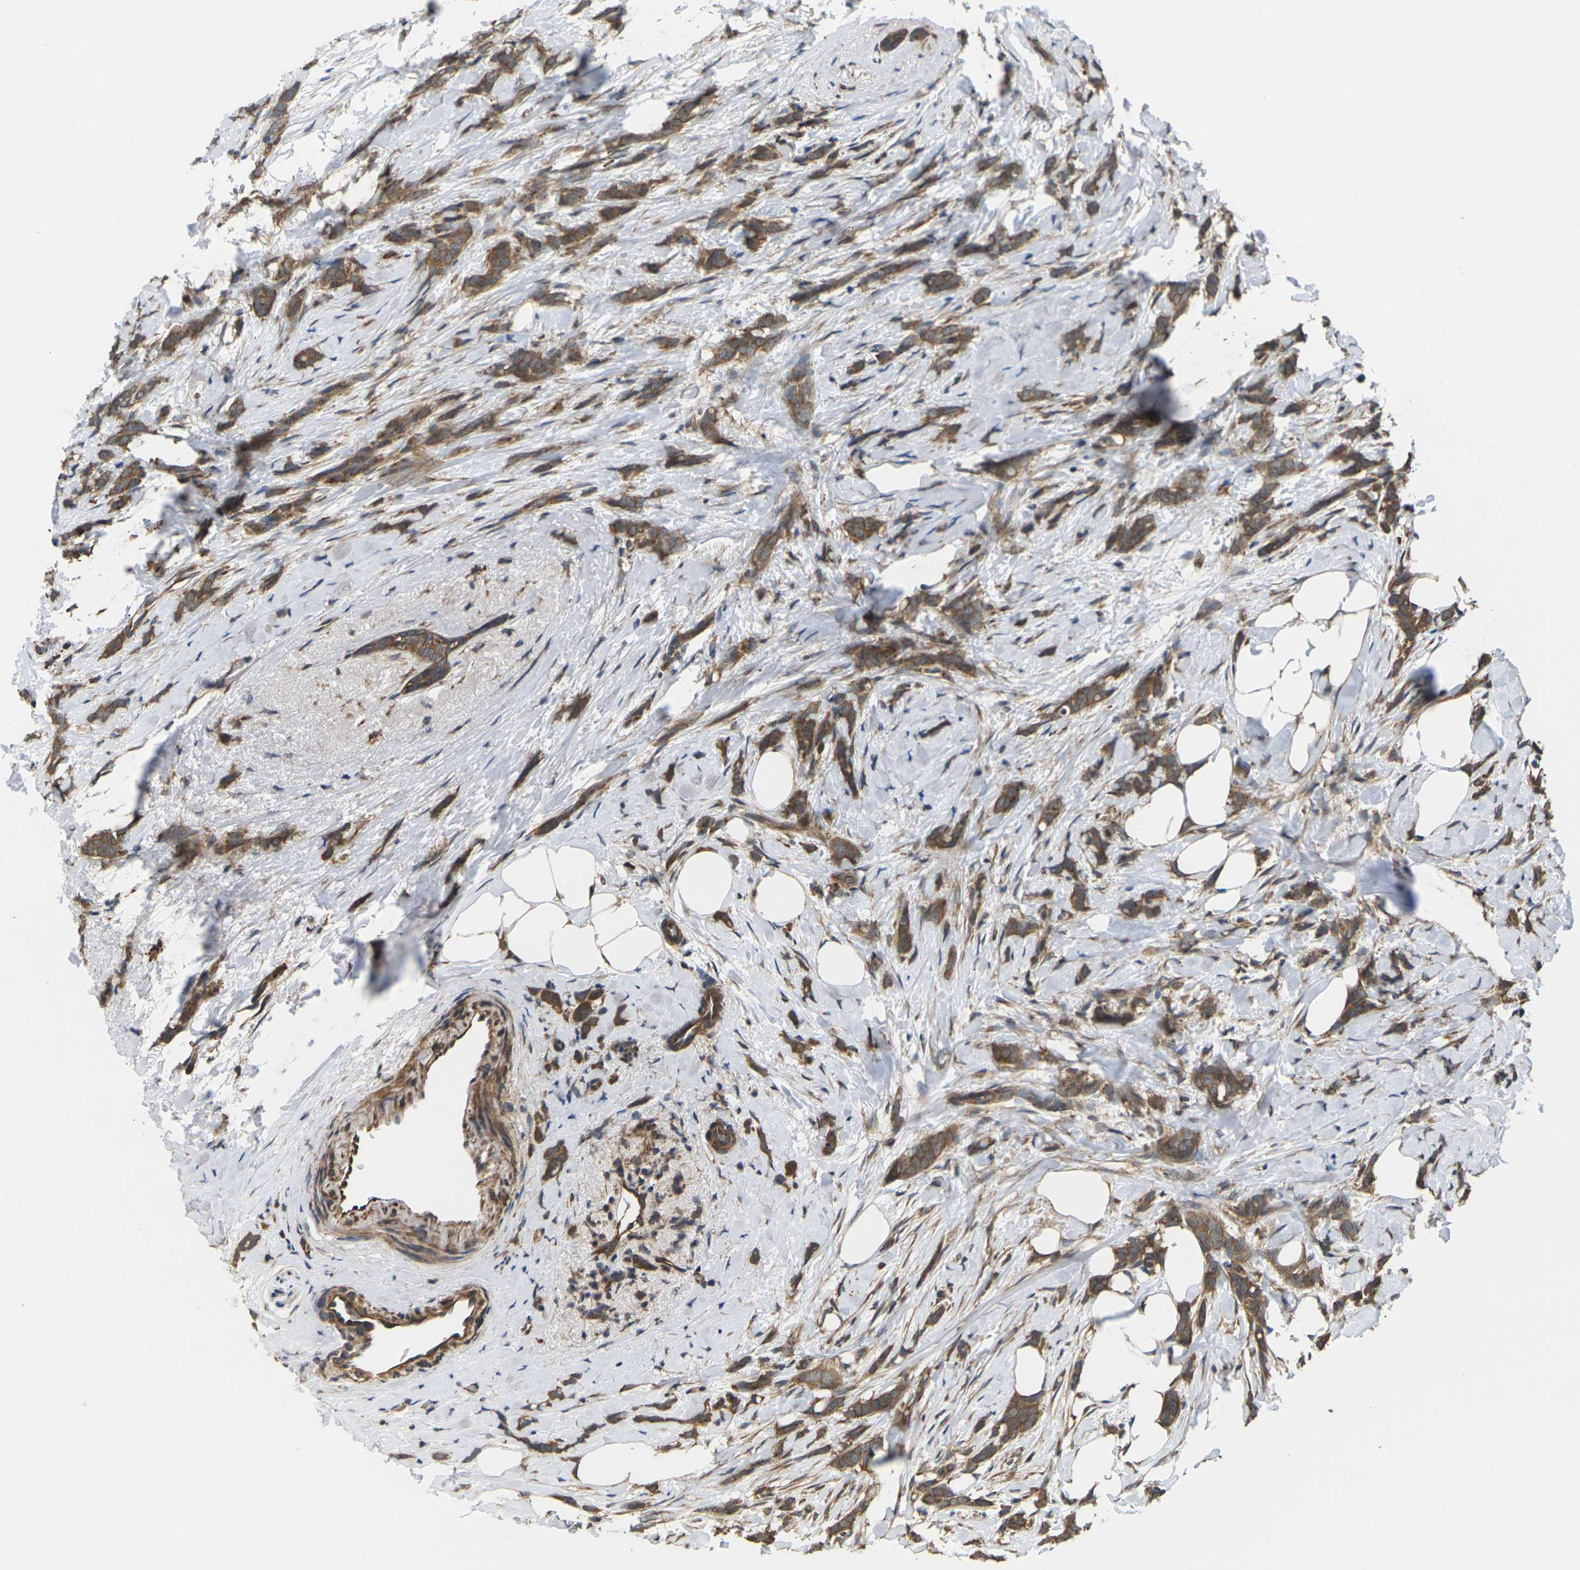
{"staining": {"intensity": "strong", "quantity": ">75%", "location": "cytoplasmic/membranous"}, "tissue": "breast cancer", "cell_type": "Tumor cells", "image_type": "cancer", "snomed": [{"axis": "morphology", "description": "Lobular carcinoma, in situ"}, {"axis": "morphology", "description": "Lobular carcinoma"}, {"axis": "topography", "description": "Breast"}], "caption": "Breast cancer tissue demonstrates strong cytoplasmic/membranous expression in about >75% of tumor cells (DAB = brown stain, brightfield microscopy at high magnification).", "gene": "NRAS", "patient": {"sex": "female", "age": 41}}